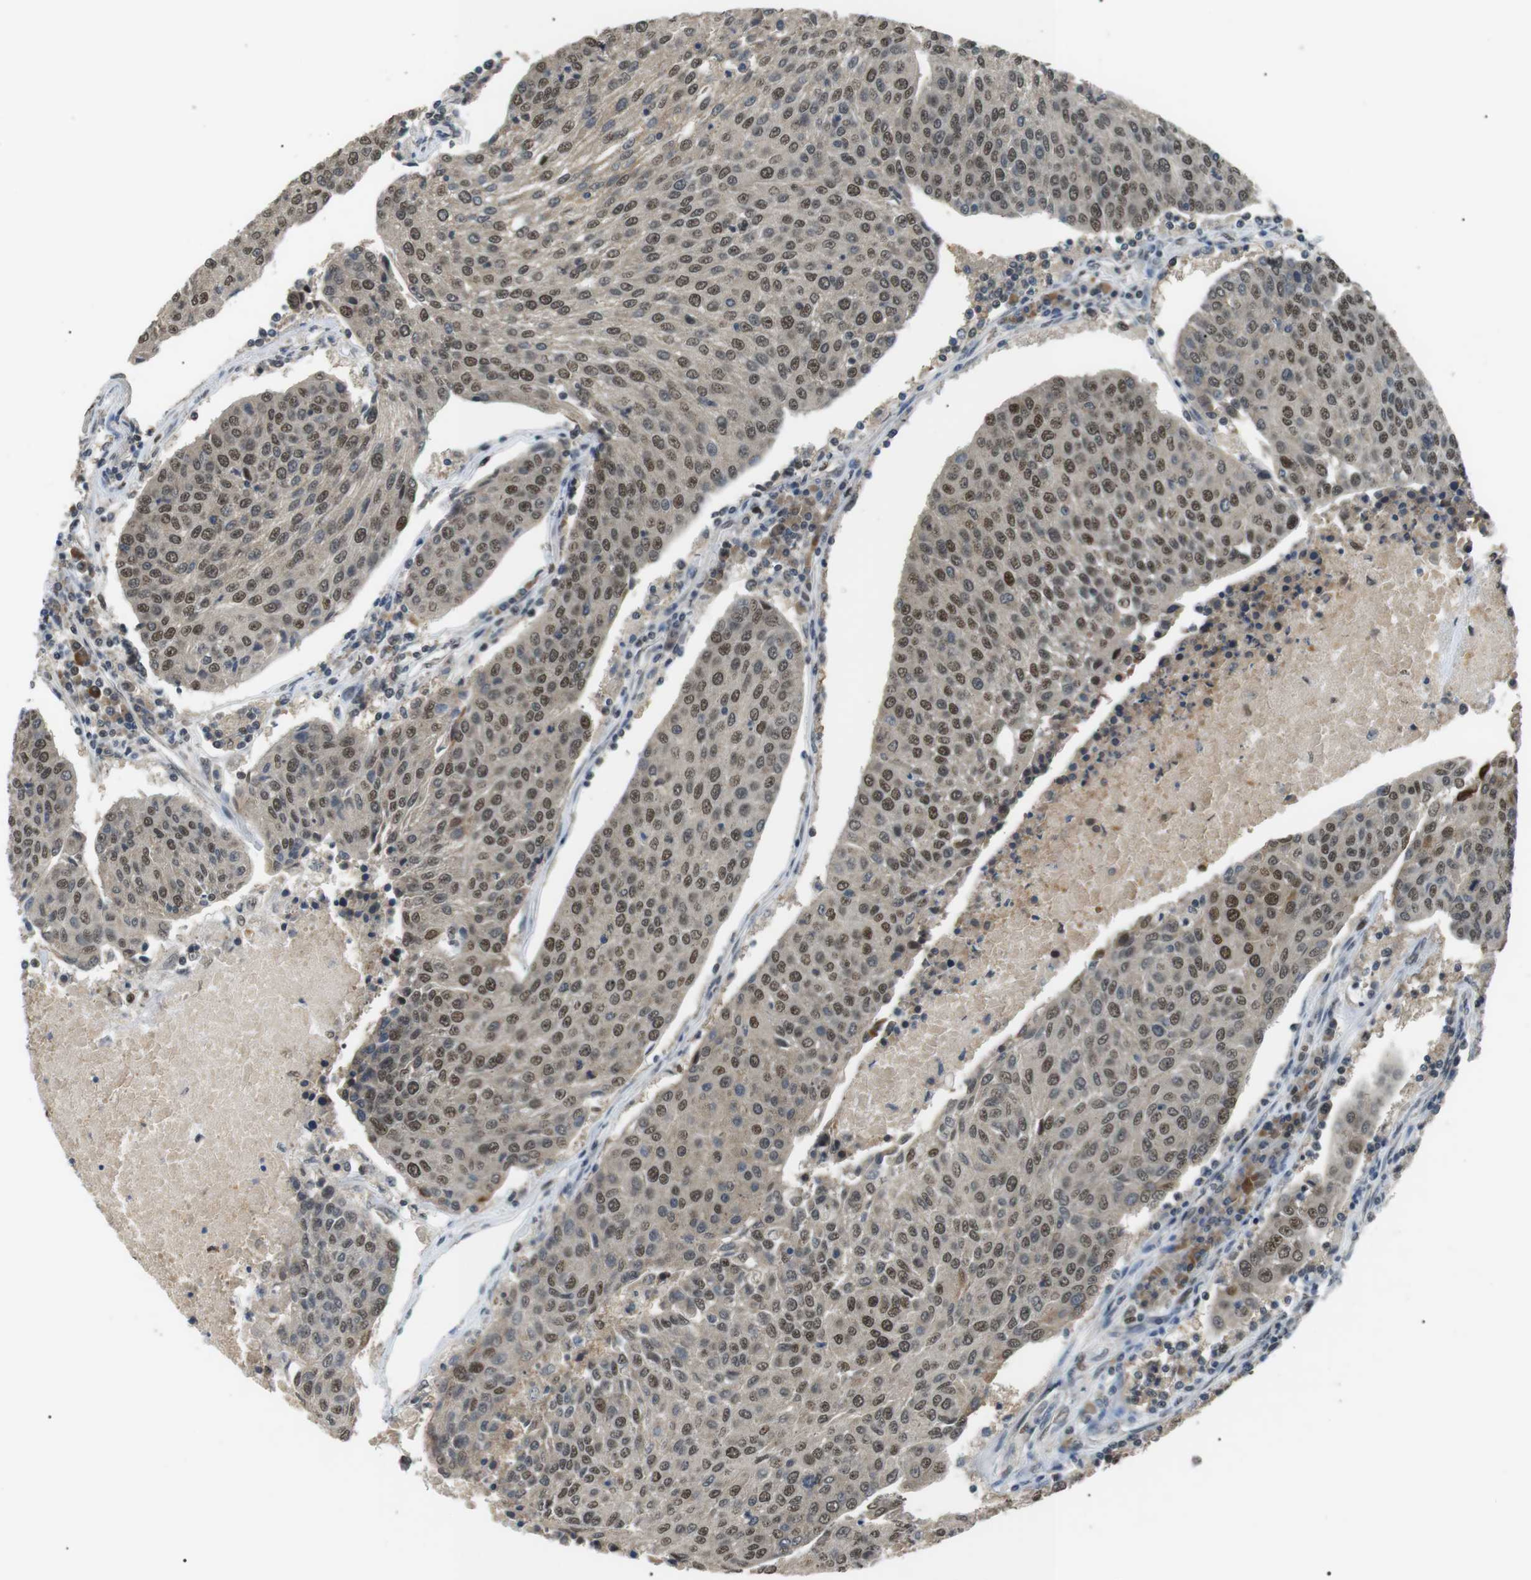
{"staining": {"intensity": "moderate", "quantity": ">75%", "location": "nuclear"}, "tissue": "urothelial cancer", "cell_type": "Tumor cells", "image_type": "cancer", "snomed": [{"axis": "morphology", "description": "Urothelial carcinoma, High grade"}, {"axis": "topography", "description": "Urinary bladder"}], "caption": "Approximately >75% of tumor cells in human urothelial cancer show moderate nuclear protein staining as visualized by brown immunohistochemical staining.", "gene": "ORAI3", "patient": {"sex": "female", "age": 85}}